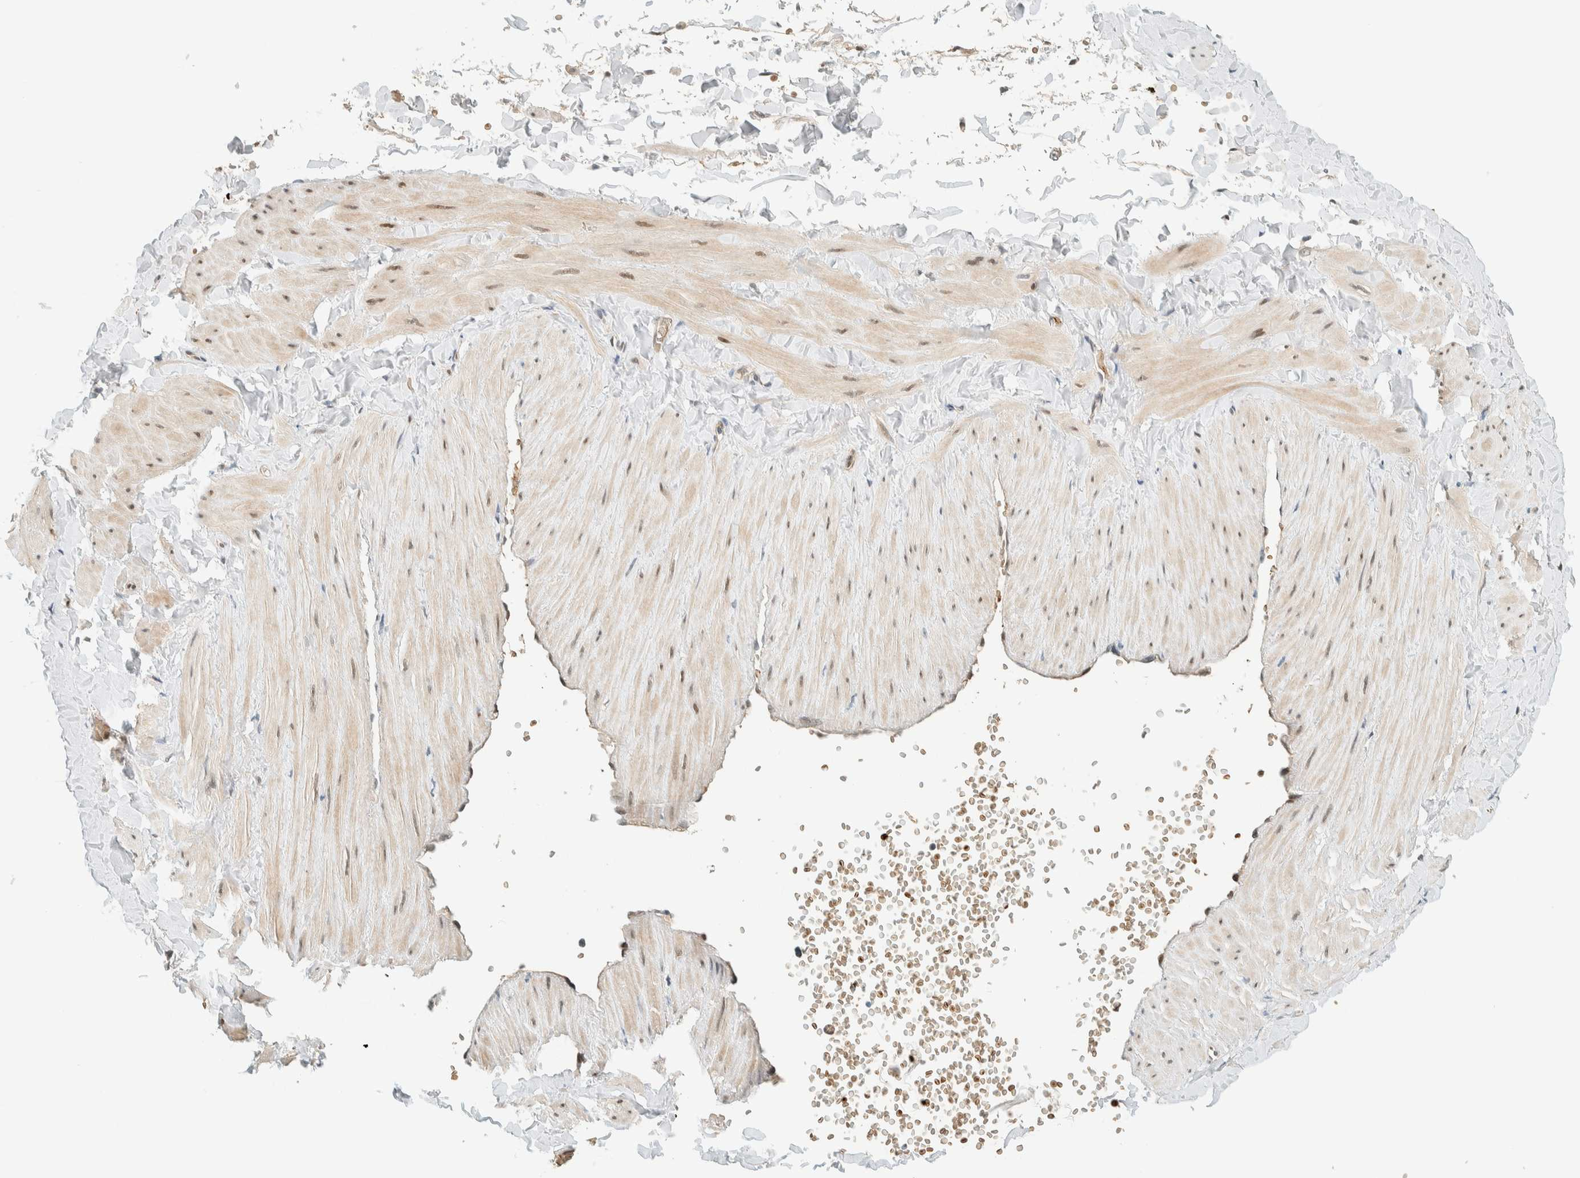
{"staining": {"intensity": "negative", "quantity": "none", "location": "none"}, "tissue": "soft tissue", "cell_type": "Fibroblasts", "image_type": "normal", "snomed": [{"axis": "morphology", "description": "Normal tissue, NOS"}, {"axis": "topography", "description": "Adipose tissue"}, {"axis": "topography", "description": "Vascular tissue"}, {"axis": "topography", "description": "Peripheral nerve tissue"}], "caption": "Immunohistochemistry of unremarkable soft tissue reveals no positivity in fibroblasts. The staining is performed using DAB (3,3'-diaminobenzidine) brown chromogen with nuclei counter-stained in using hematoxylin.", "gene": "TSTD2", "patient": {"sex": "male", "age": 25}}